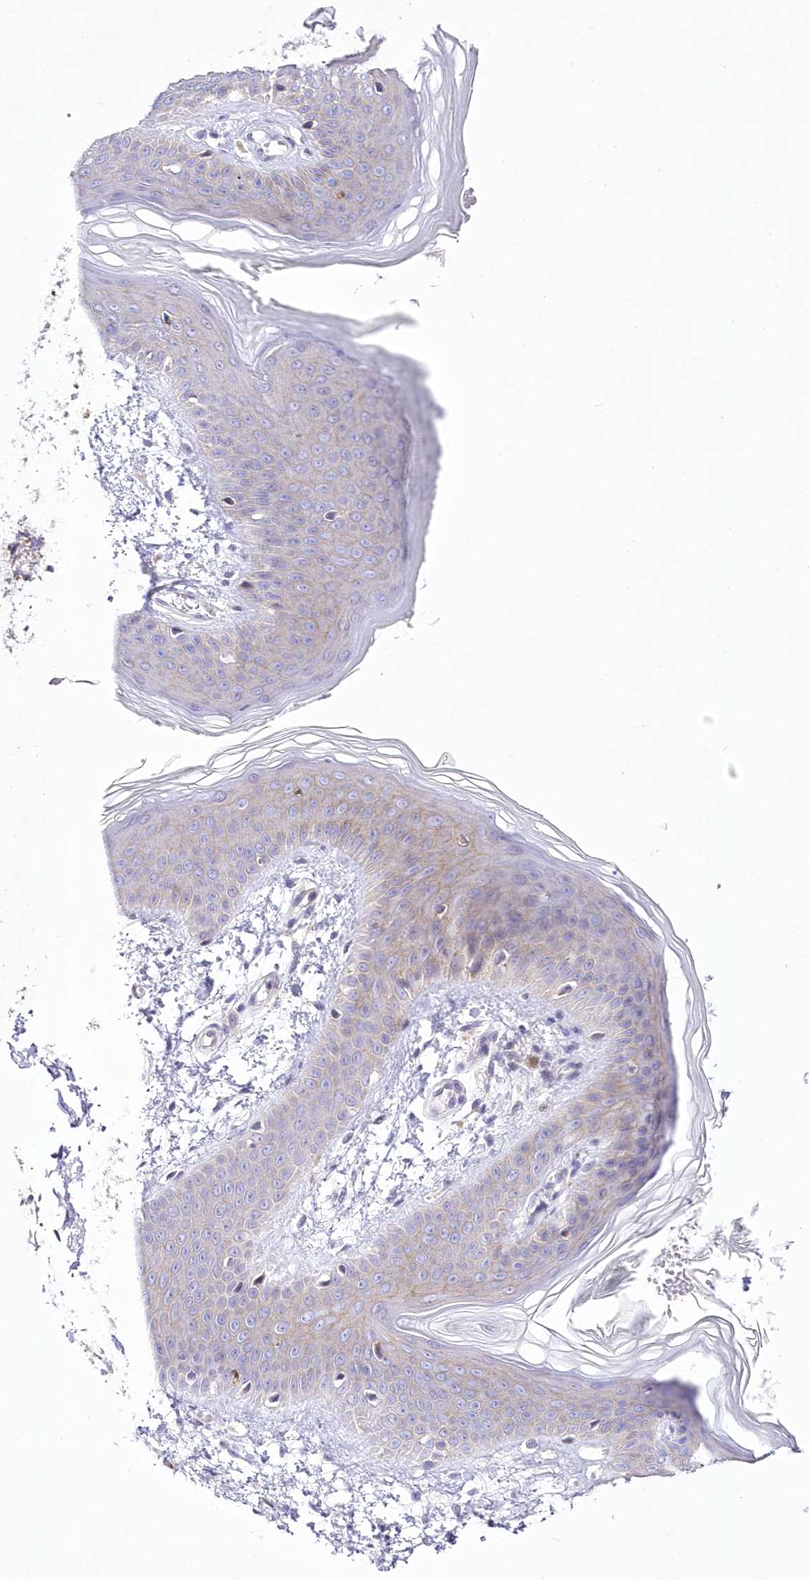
{"staining": {"intensity": "negative", "quantity": "none", "location": "none"}, "tissue": "skin", "cell_type": "Fibroblasts", "image_type": "normal", "snomed": [{"axis": "morphology", "description": "Normal tissue, NOS"}, {"axis": "topography", "description": "Skin"}], "caption": "Immunohistochemistry of normal human skin displays no positivity in fibroblasts.", "gene": "FAM241B", "patient": {"sex": "male", "age": 37}}